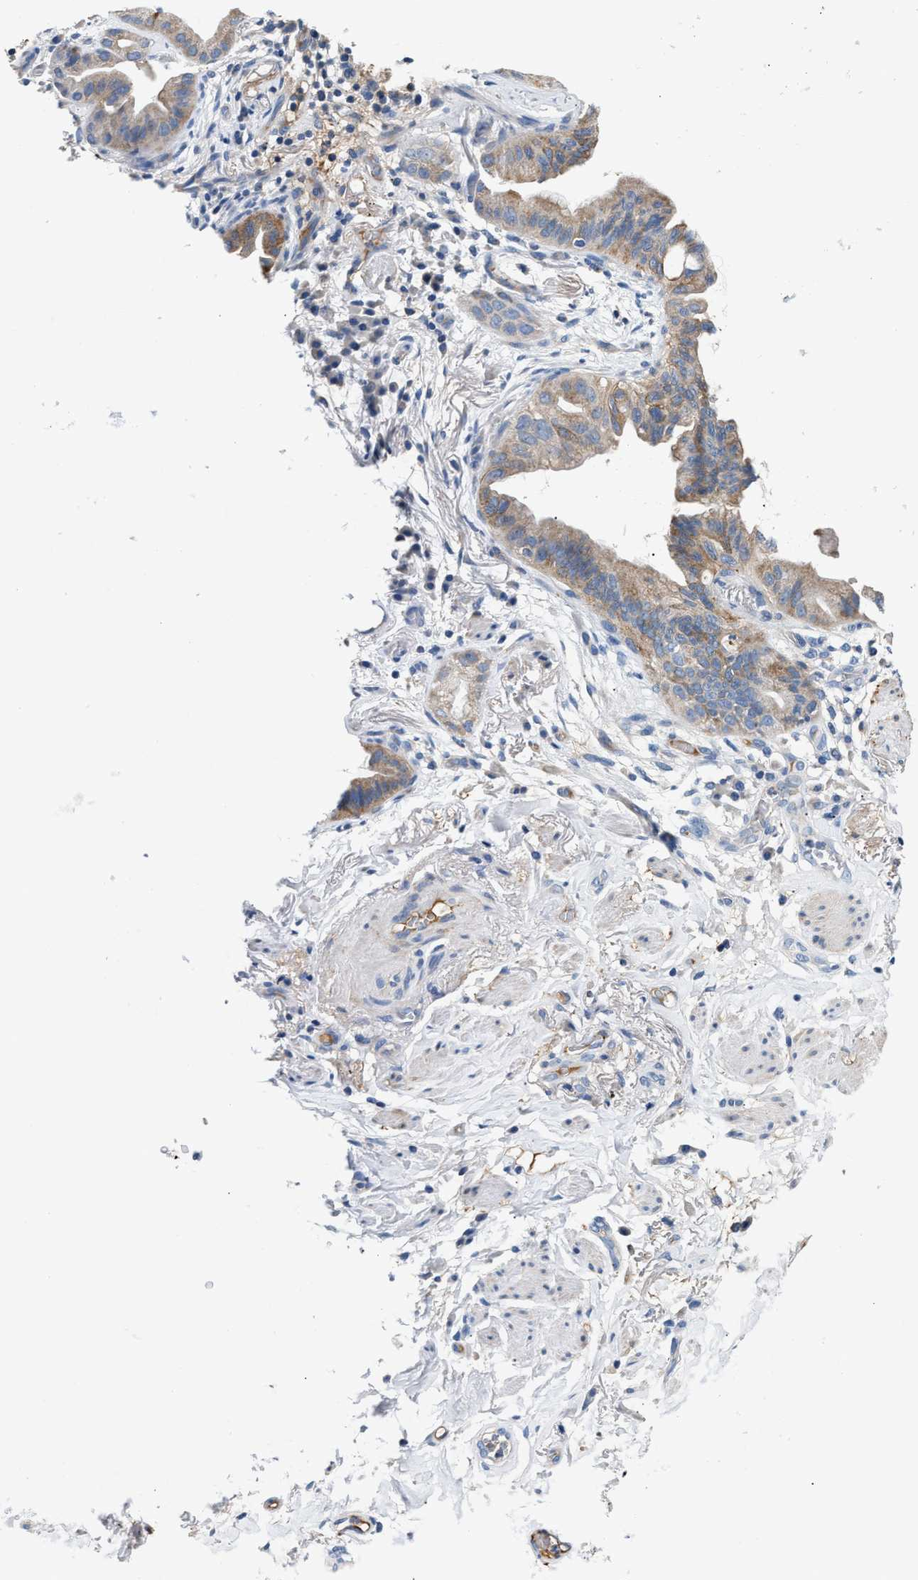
{"staining": {"intensity": "weak", "quantity": ">75%", "location": "cytoplasmic/membranous"}, "tissue": "lung cancer", "cell_type": "Tumor cells", "image_type": "cancer", "snomed": [{"axis": "morphology", "description": "Normal tissue, NOS"}, {"axis": "morphology", "description": "Adenocarcinoma, NOS"}, {"axis": "topography", "description": "Bronchus"}, {"axis": "topography", "description": "Lung"}], "caption": "Tumor cells show low levels of weak cytoplasmic/membranous staining in about >75% of cells in human adenocarcinoma (lung).", "gene": "TUT7", "patient": {"sex": "female", "age": 70}}